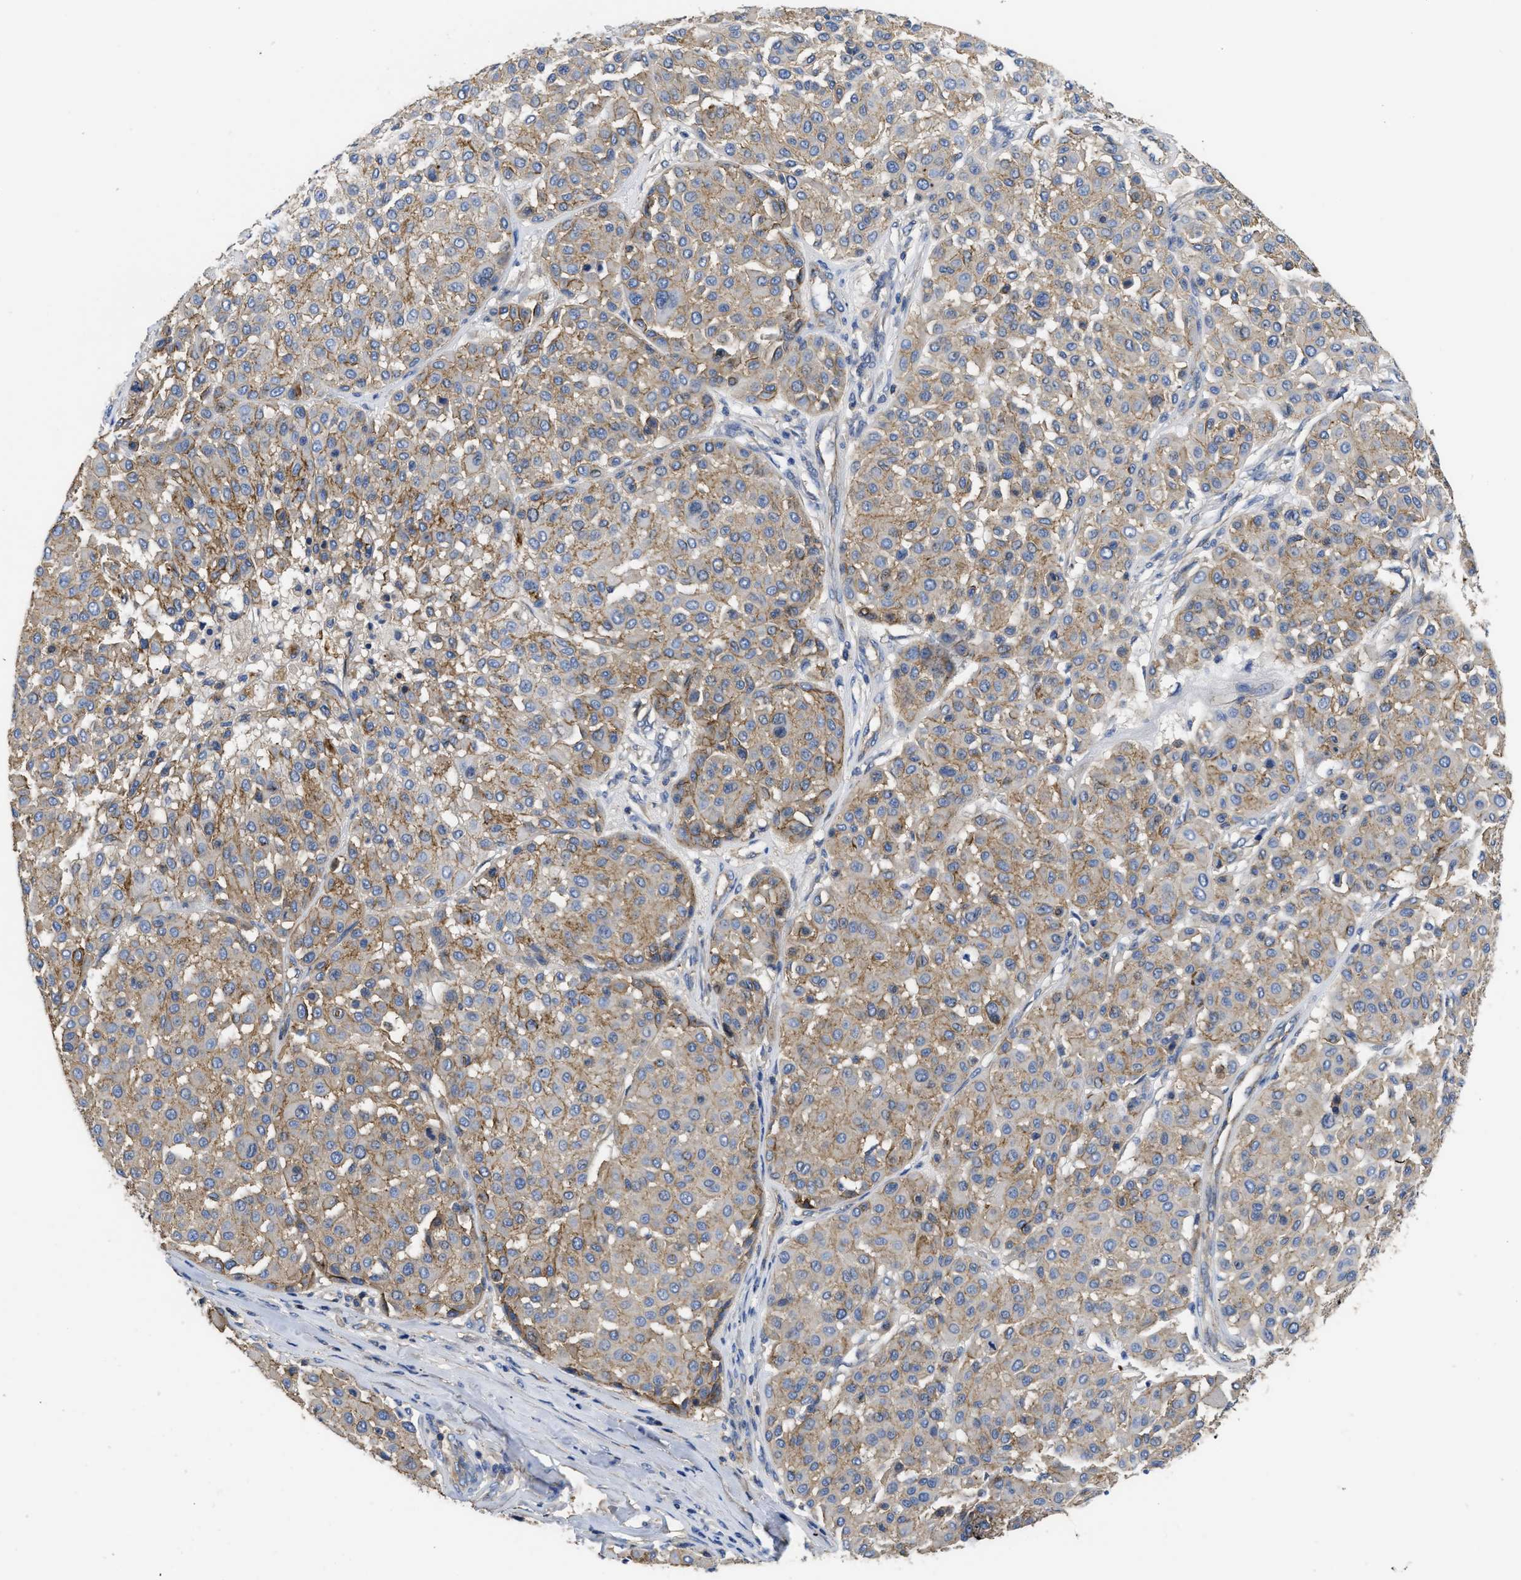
{"staining": {"intensity": "weak", "quantity": ">75%", "location": "cytoplasmic/membranous"}, "tissue": "melanoma", "cell_type": "Tumor cells", "image_type": "cancer", "snomed": [{"axis": "morphology", "description": "Malignant melanoma, Metastatic site"}, {"axis": "topography", "description": "Soft tissue"}], "caption": "Tumor cells reveal low levels of weak cytoplasmic/membranous positivity in about >75% of cells in melanoma. The staining is performed using DAB (3,3'-diaminobenzidine) brown chromogen to label protein expression. The nuclei are counter-stained blue using hematoxylin.", "gene": "USP4", "patient": {"sex": "male", "age": 41}}